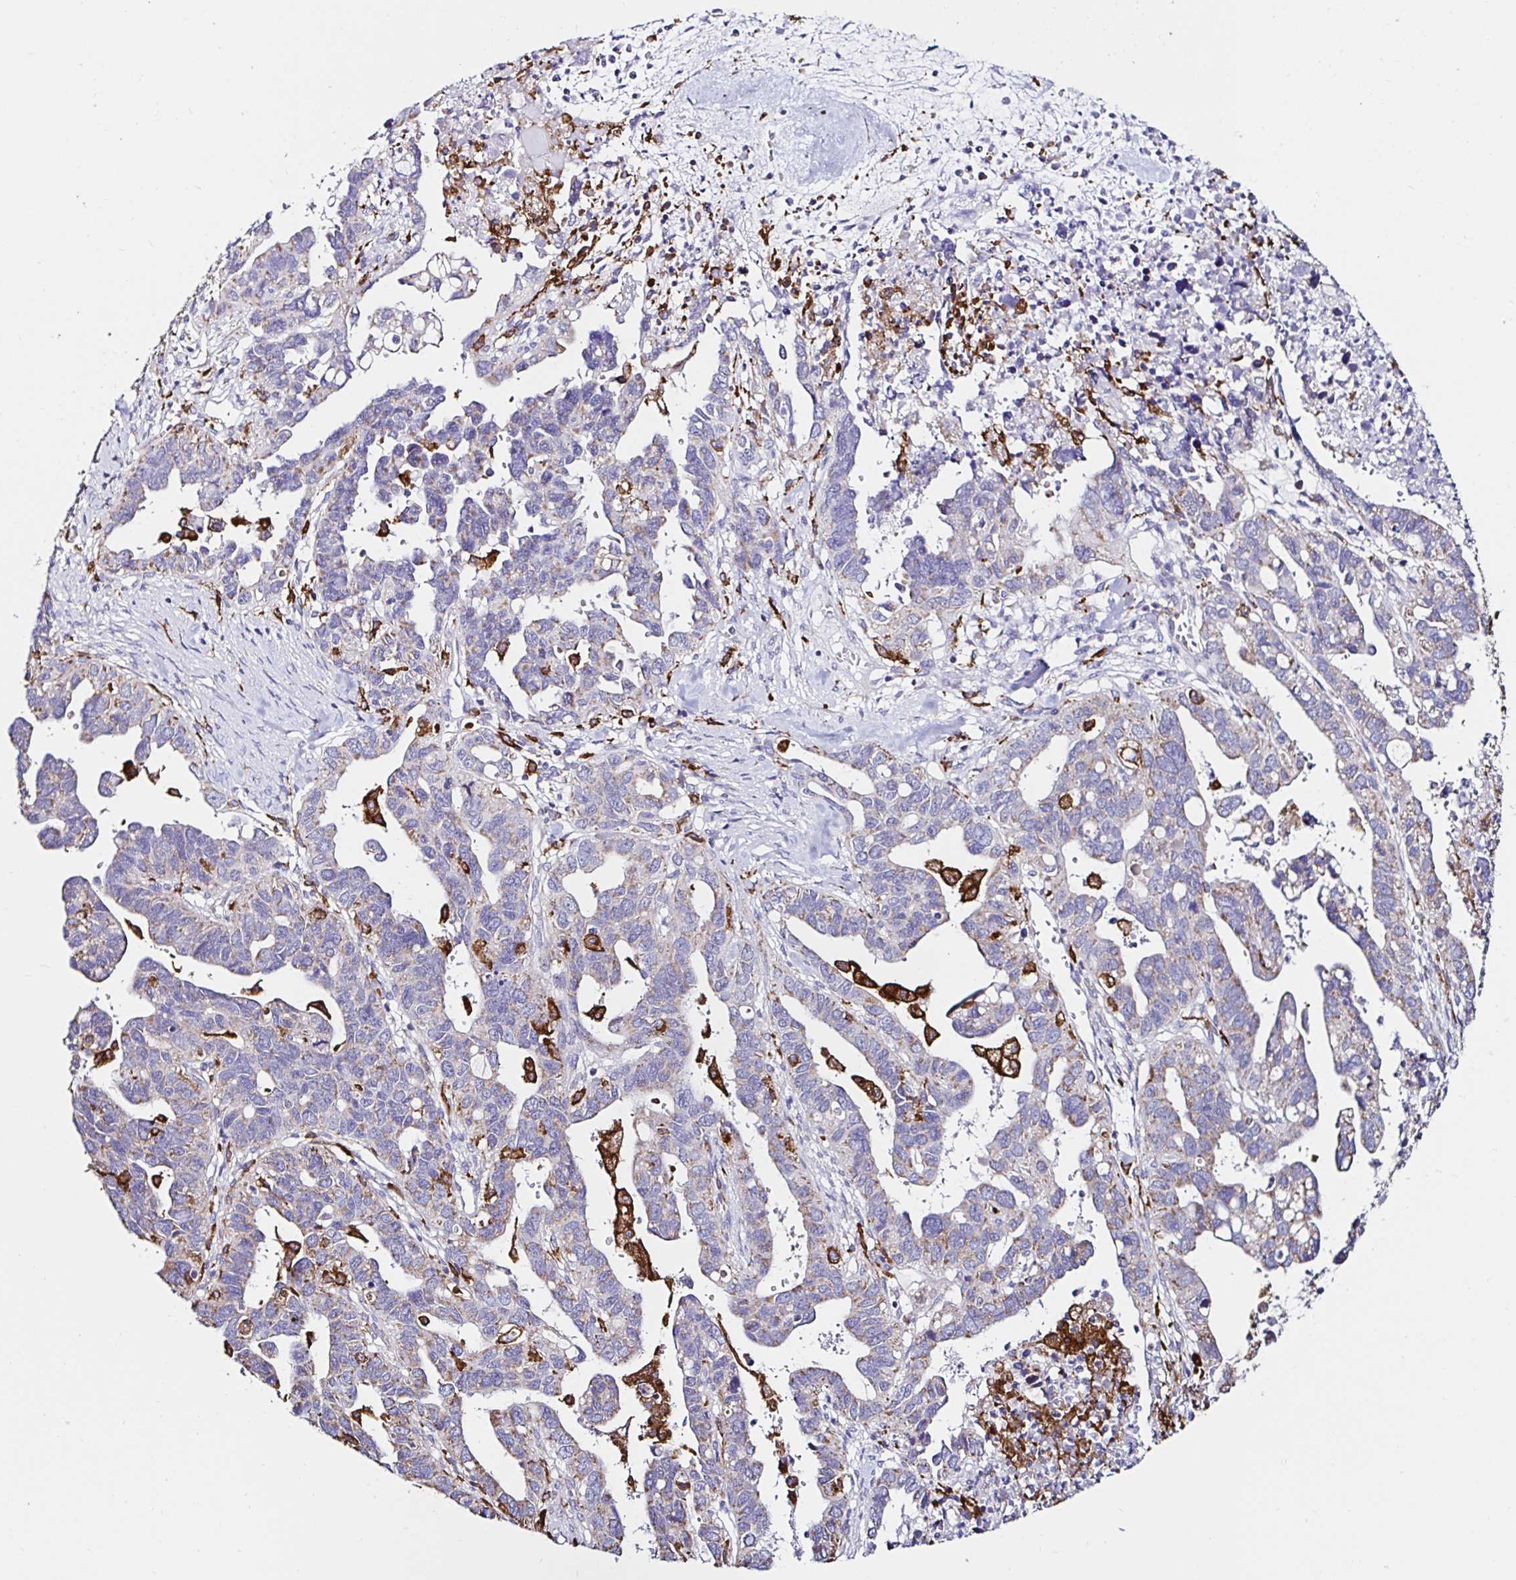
{"staining": {"intensity": "weak", "quantity": "25%-75%", "location": "cytoplasmic/membranous"}, "tissue": "ovarian cancer", "cell_type": "Tumor cells", "image_type": "cancer", "snomed": [{"axis": "morphology", "description": "Cystadenocarcinoma, serous, NOS"}, {"axis": "topography", "description": "Ovary"}], "caption": "Immunohistochemical staining of human ovarian cancer (serous cystadenocarcinoma) reveals low levels of weak cytoplasmic/membranous positivity in approximately 25%-75% of tumor cells.", "gene": "MSR1", "patient": {"sex": "female", "age": 69}}